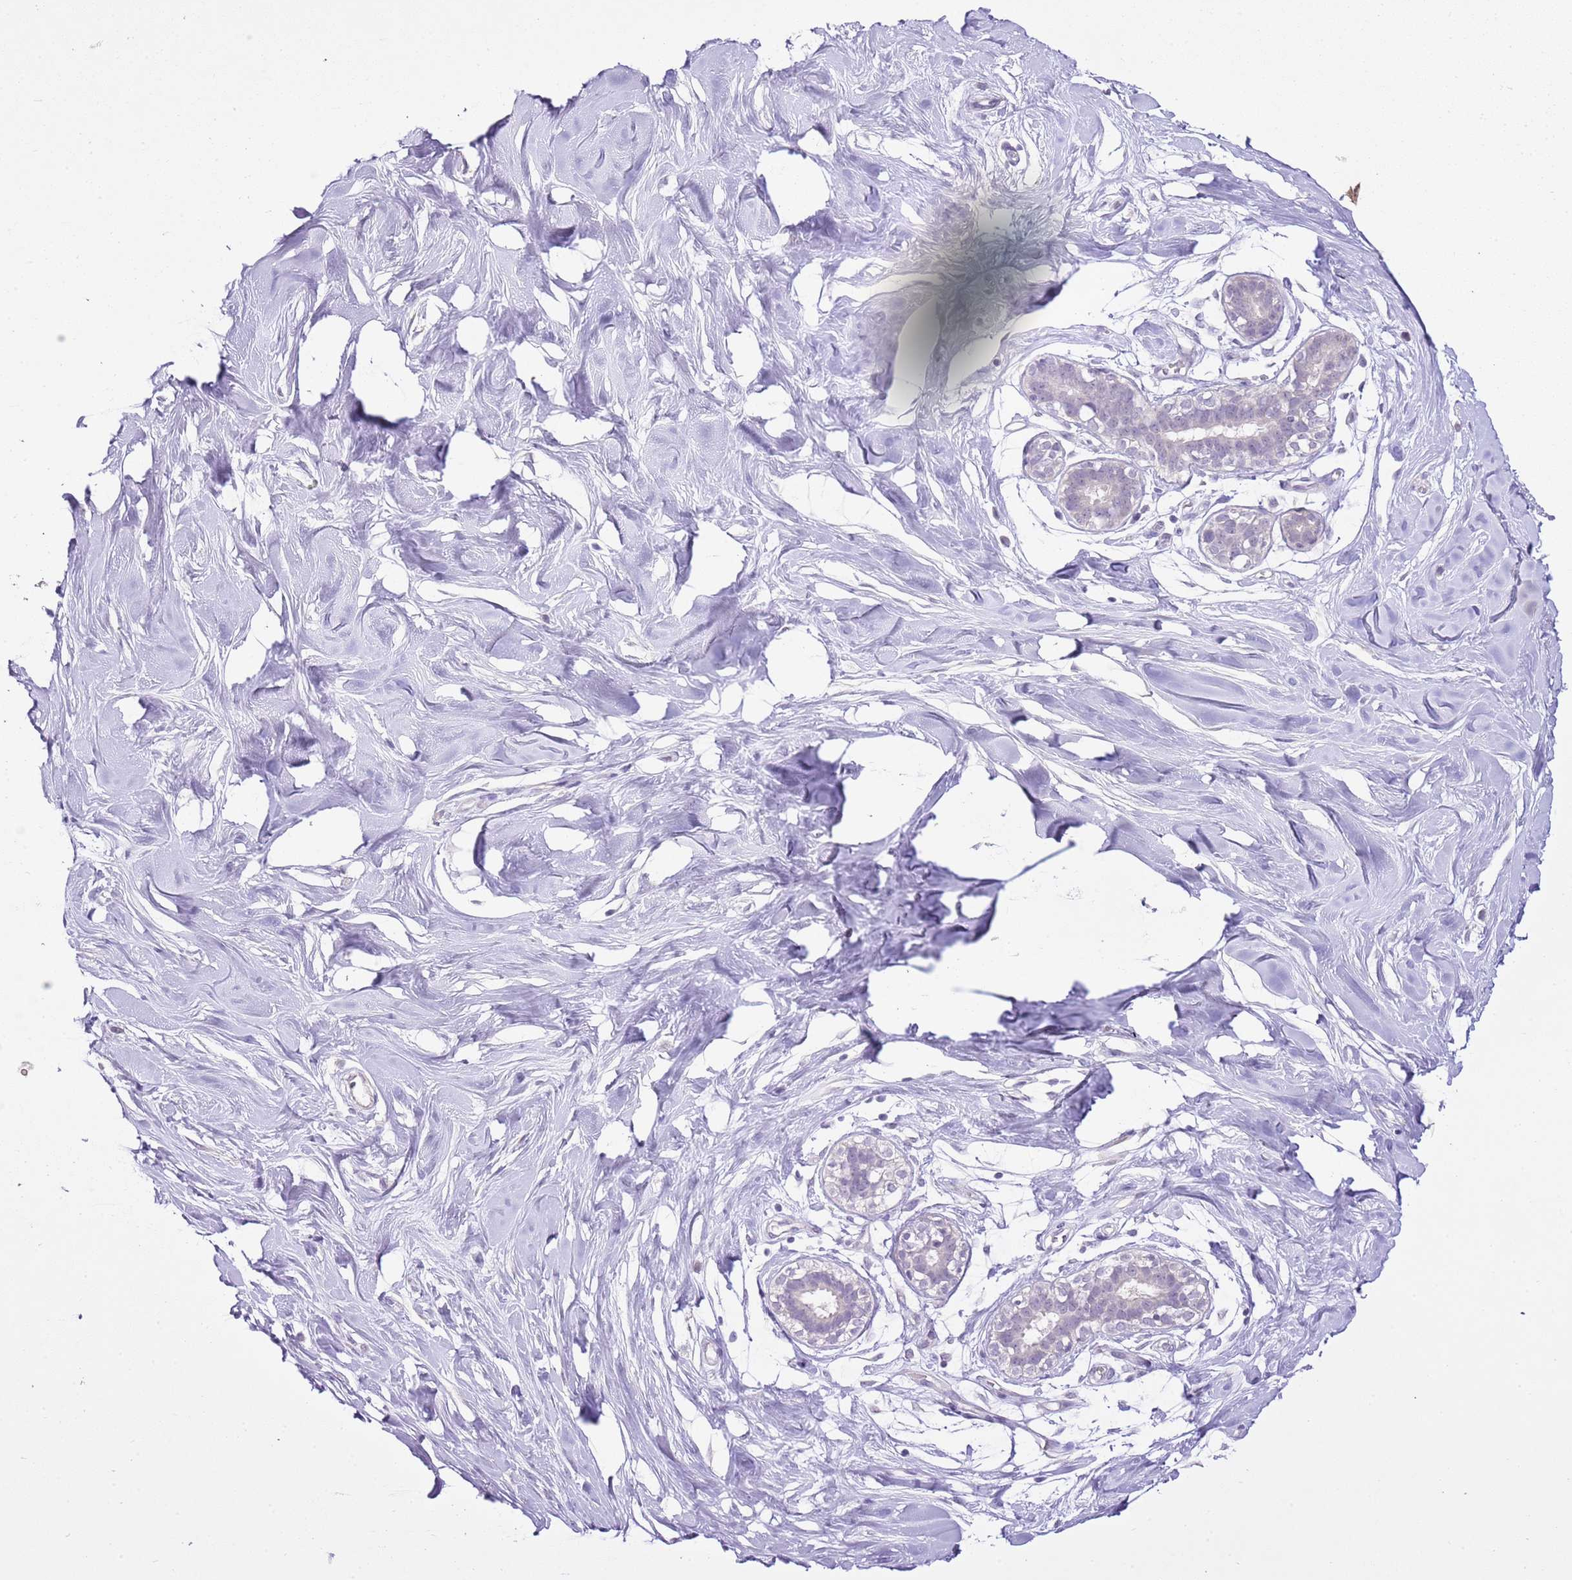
{"staining": {"intensity": "negative", "quantity": "none", "location": "none"}, "tissue": "adipose tissue", "cell_type": "Adipocytes", "image_type": "normal", "snomed": [{"axis": "morphology", "description": "Normal tissue, NOS"}, {"axis": "topography", "description": "Breast"}], "caption": "This is an IHC histopathology image of normal human adipose tissue. There is no staining in adipocytes.", "gene": "XPO7", "patient": {"sex": "female", "age": 26}}